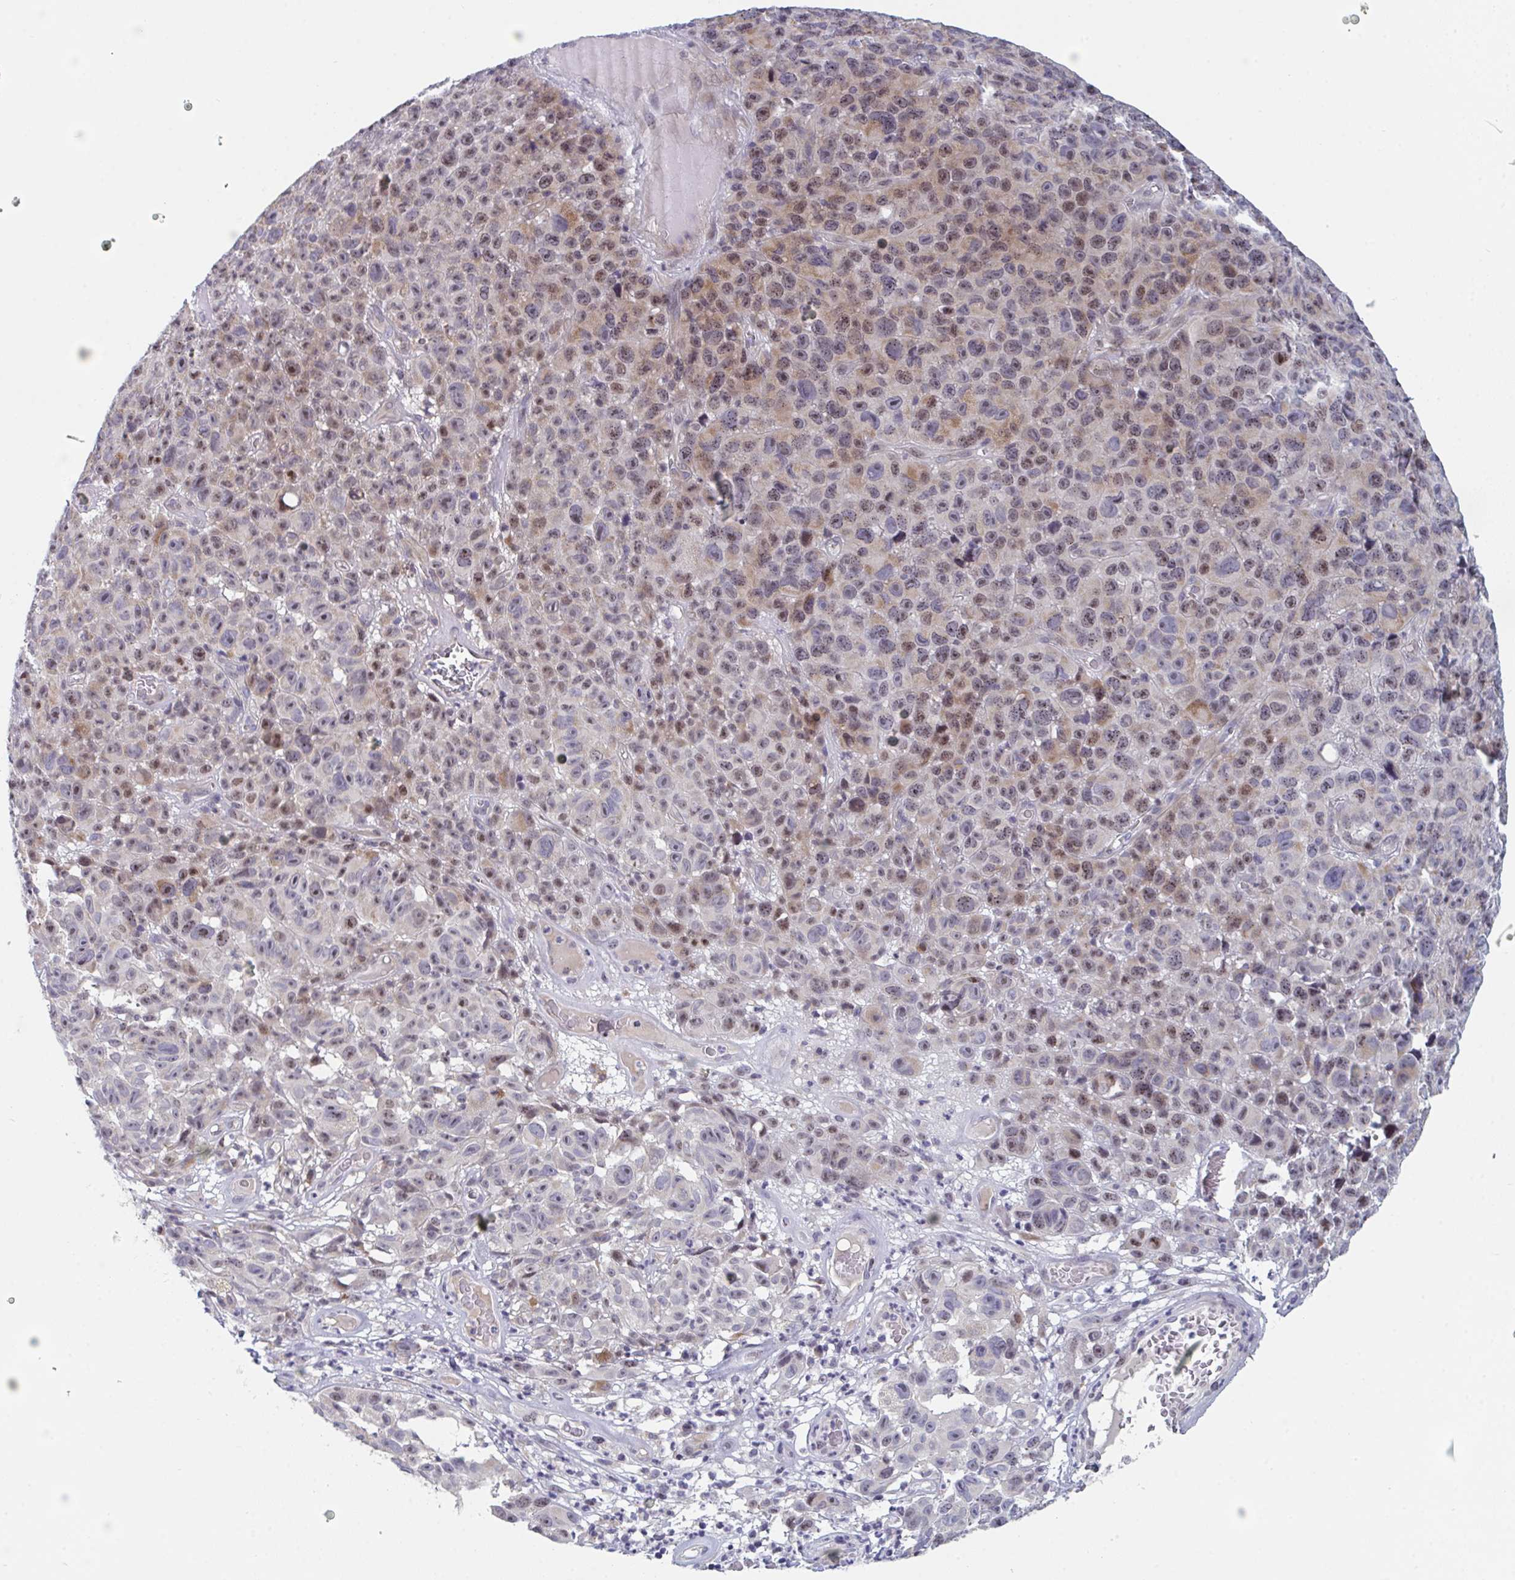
{"staining": {"intensity": "moderate", "quantity": "25%-75%", "location": "nuclear"}, "tissue": "melanoma", "cell_type": "Tumor cells", "image_type": "cancer", "snomed": [{"axis": "morphology", "description": "Malignant melanoma, NOS"}, {"axis": "topography", "description": "Skin"}], "caption": "Melanoma stained with DAB (3,3'-diaminobenzidine) immunohistochemistry (IHC) displays medium levels of moderate nuclear expression in approximately 25%-75% of tumor cells. The protein of interest is shown in brown color, while the nuclei are stained blue.", "gene": "CENPT", "patient": {"sex": "female", "age": 82}}